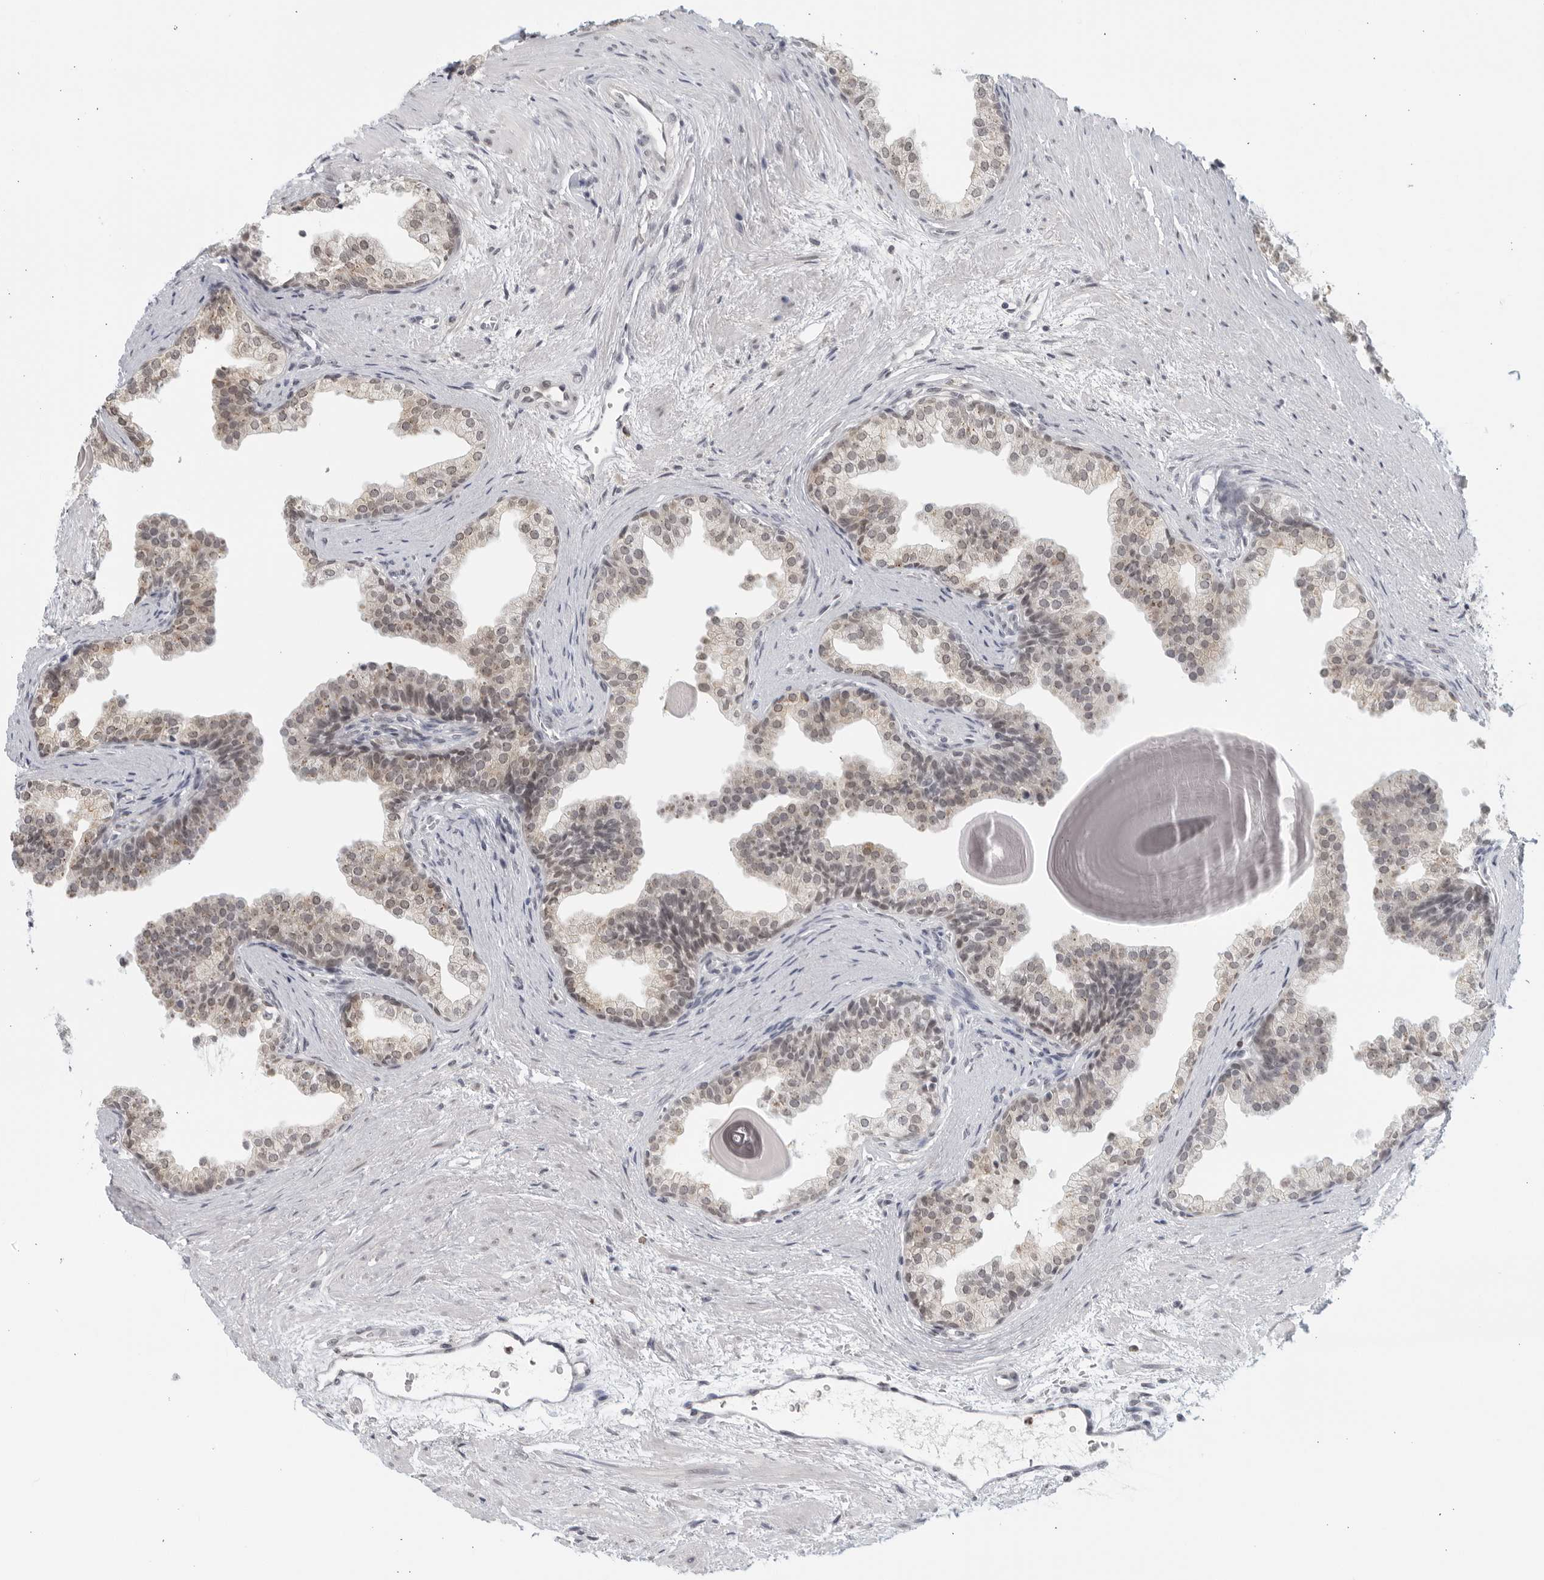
{"staining": {"intensity": "weak", "quantity": "<25%", "location": "cytoplasmic/membranous"}, "tissue": "prostate", "cell_type": "Glandular cells", "image_type": "normal", "snomed": [{"axis": "morphology", "description": "Normal tissue, NOS"}, {"axis": "topography", "description": "Prostate"}], "caption": "A photomicrograph of human prostate is negative for staining in glandular cells. The staining is performed using DAB (3,3'-diaminobenzidine) brown chromogen with nuclei counter-stained in using hematoxylin.", "gene": "RAB11FIP3", "patient": {"sex": "male", "age": 48}}